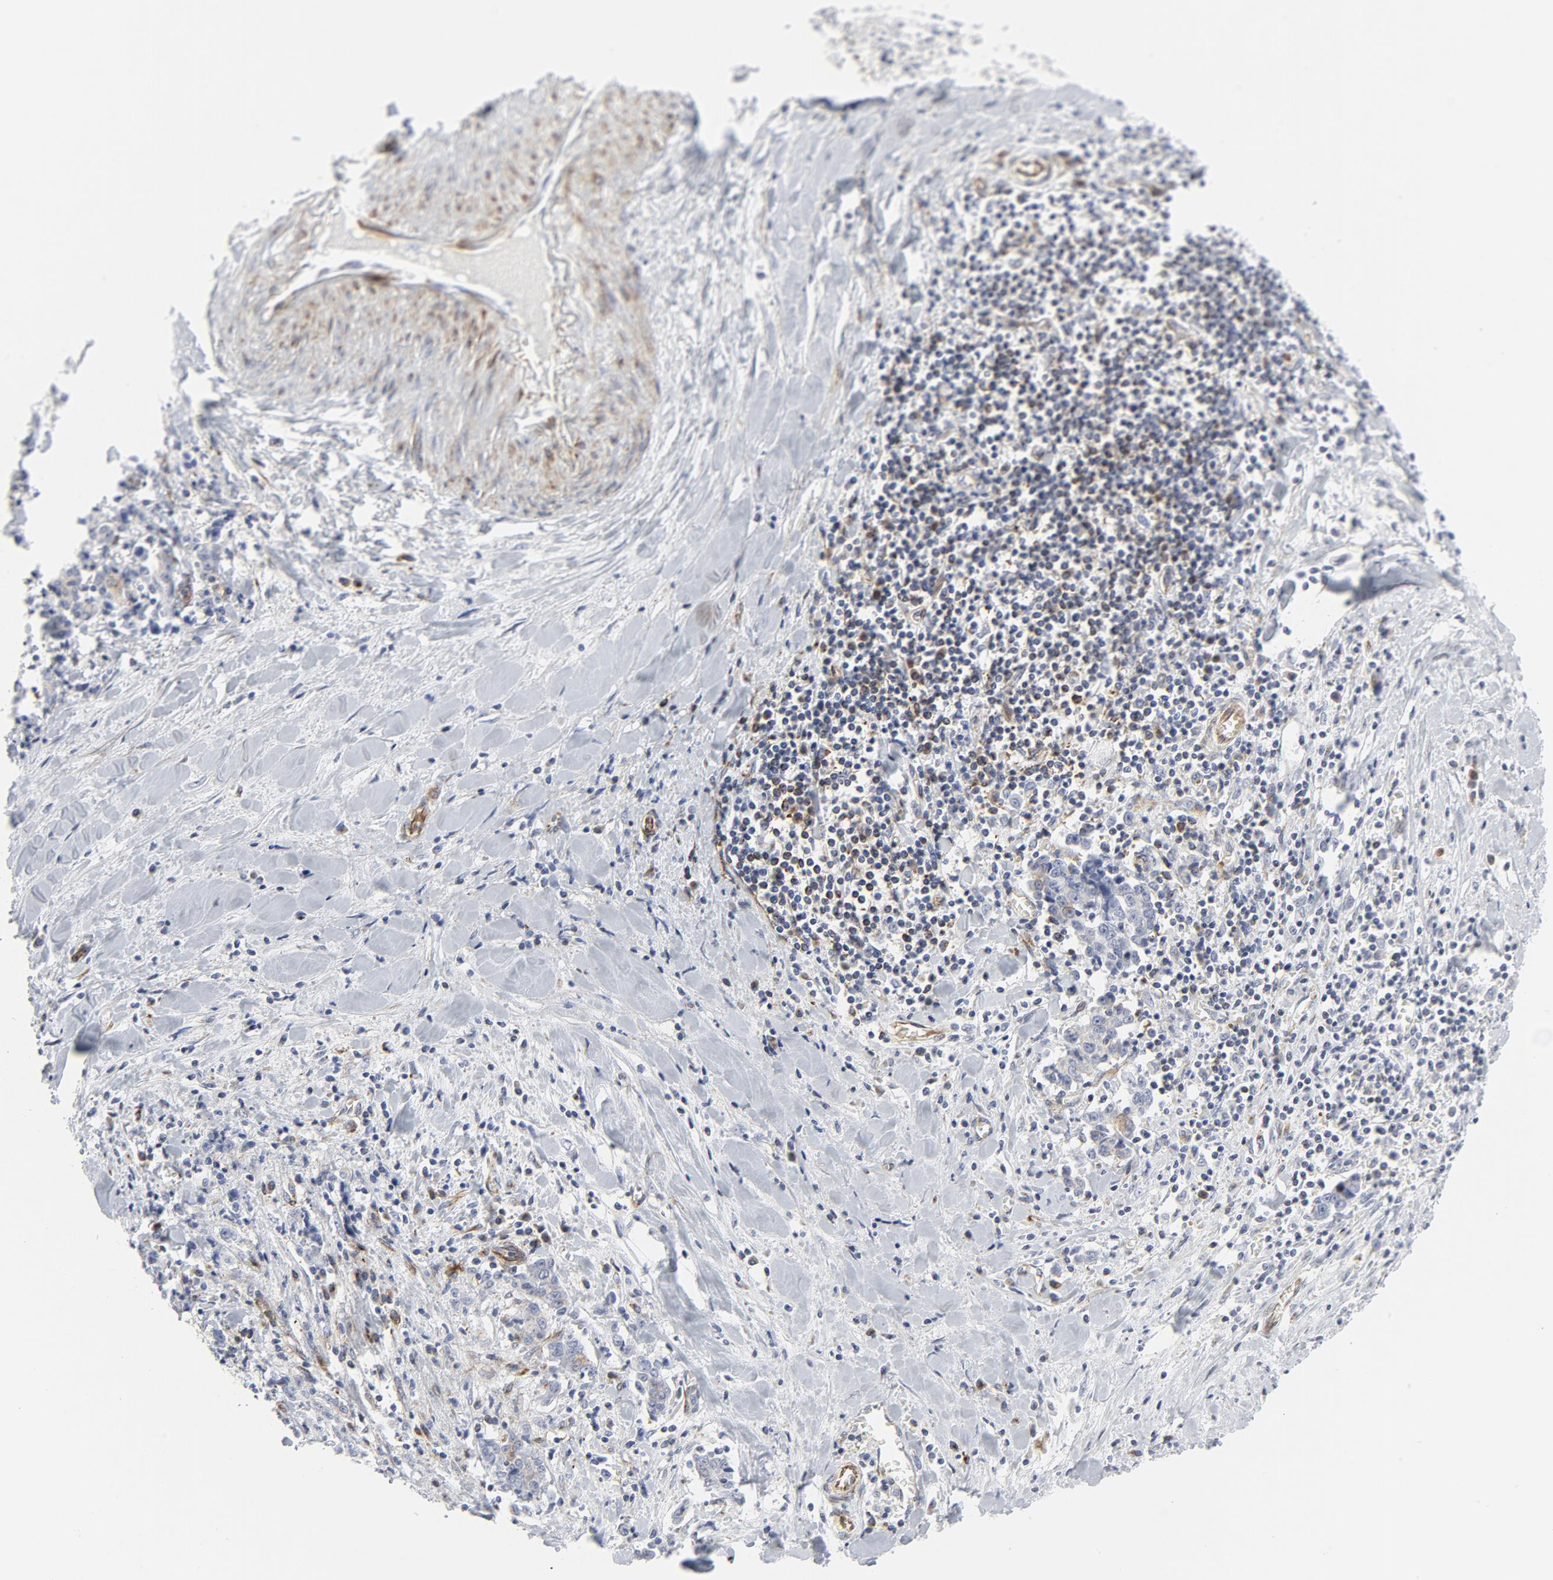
{"staining": {"intensity": "negative", "quantity": "none", "location": "none"}, "tissue": "liver cancer", "cell_type": "Tumor cells", "image_type": "cancer", "snomed": [{"axis": "morphology", "description": "Cholangiocarcinoma"}, {"axis": "topography", "description": "Liver"}], "caption": "Immunohistochemistry (IHC) histopathology image of neoplastic tissue: liver cancer (cholangiocarcinoma) stained with DAB displays no significant protein staining in tumor cells.", "gene": "TUBB1", "patient": {"sex": "male", "age": 57}}